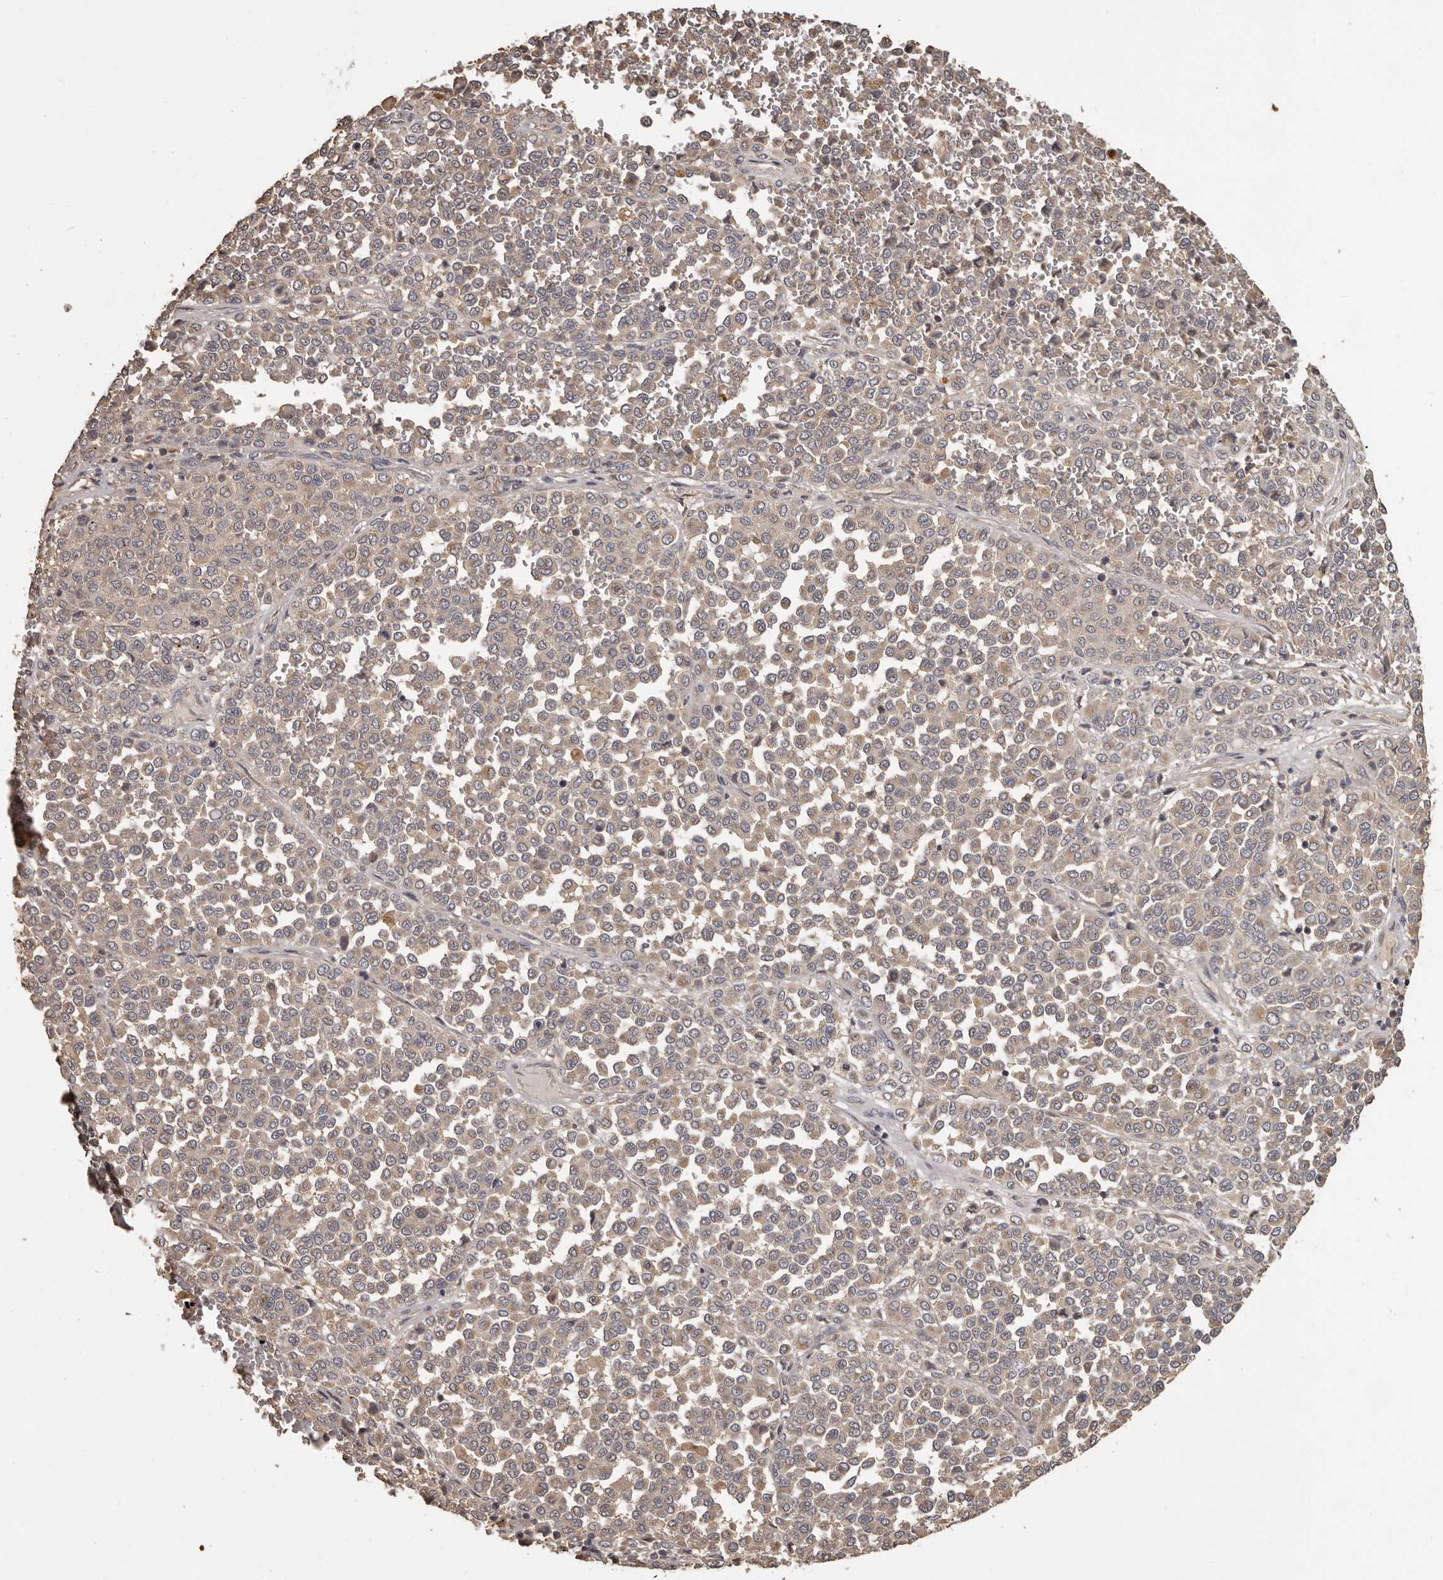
{"staining": {"intensity": "weak", "quantity": ">75%", "location": "cytoplasmic/membranous"}, "tissue": "melanoma", "cell_type": "Tumor cells", "image_type": "cancer", "snomed": [{"axis": "morphology", "description": "Malignant melanoma, Metastatic site"}, {"axis": "topography", "description": "Pancreas"}], "caption": "Melanoma was stained to show a protein in brown. There is low levels of weak cytoplasmic/membranous expression in approximately >75% of tumor cells.", "gene": "MGAT5", "patient": {"sex": "female", "age": 30}}